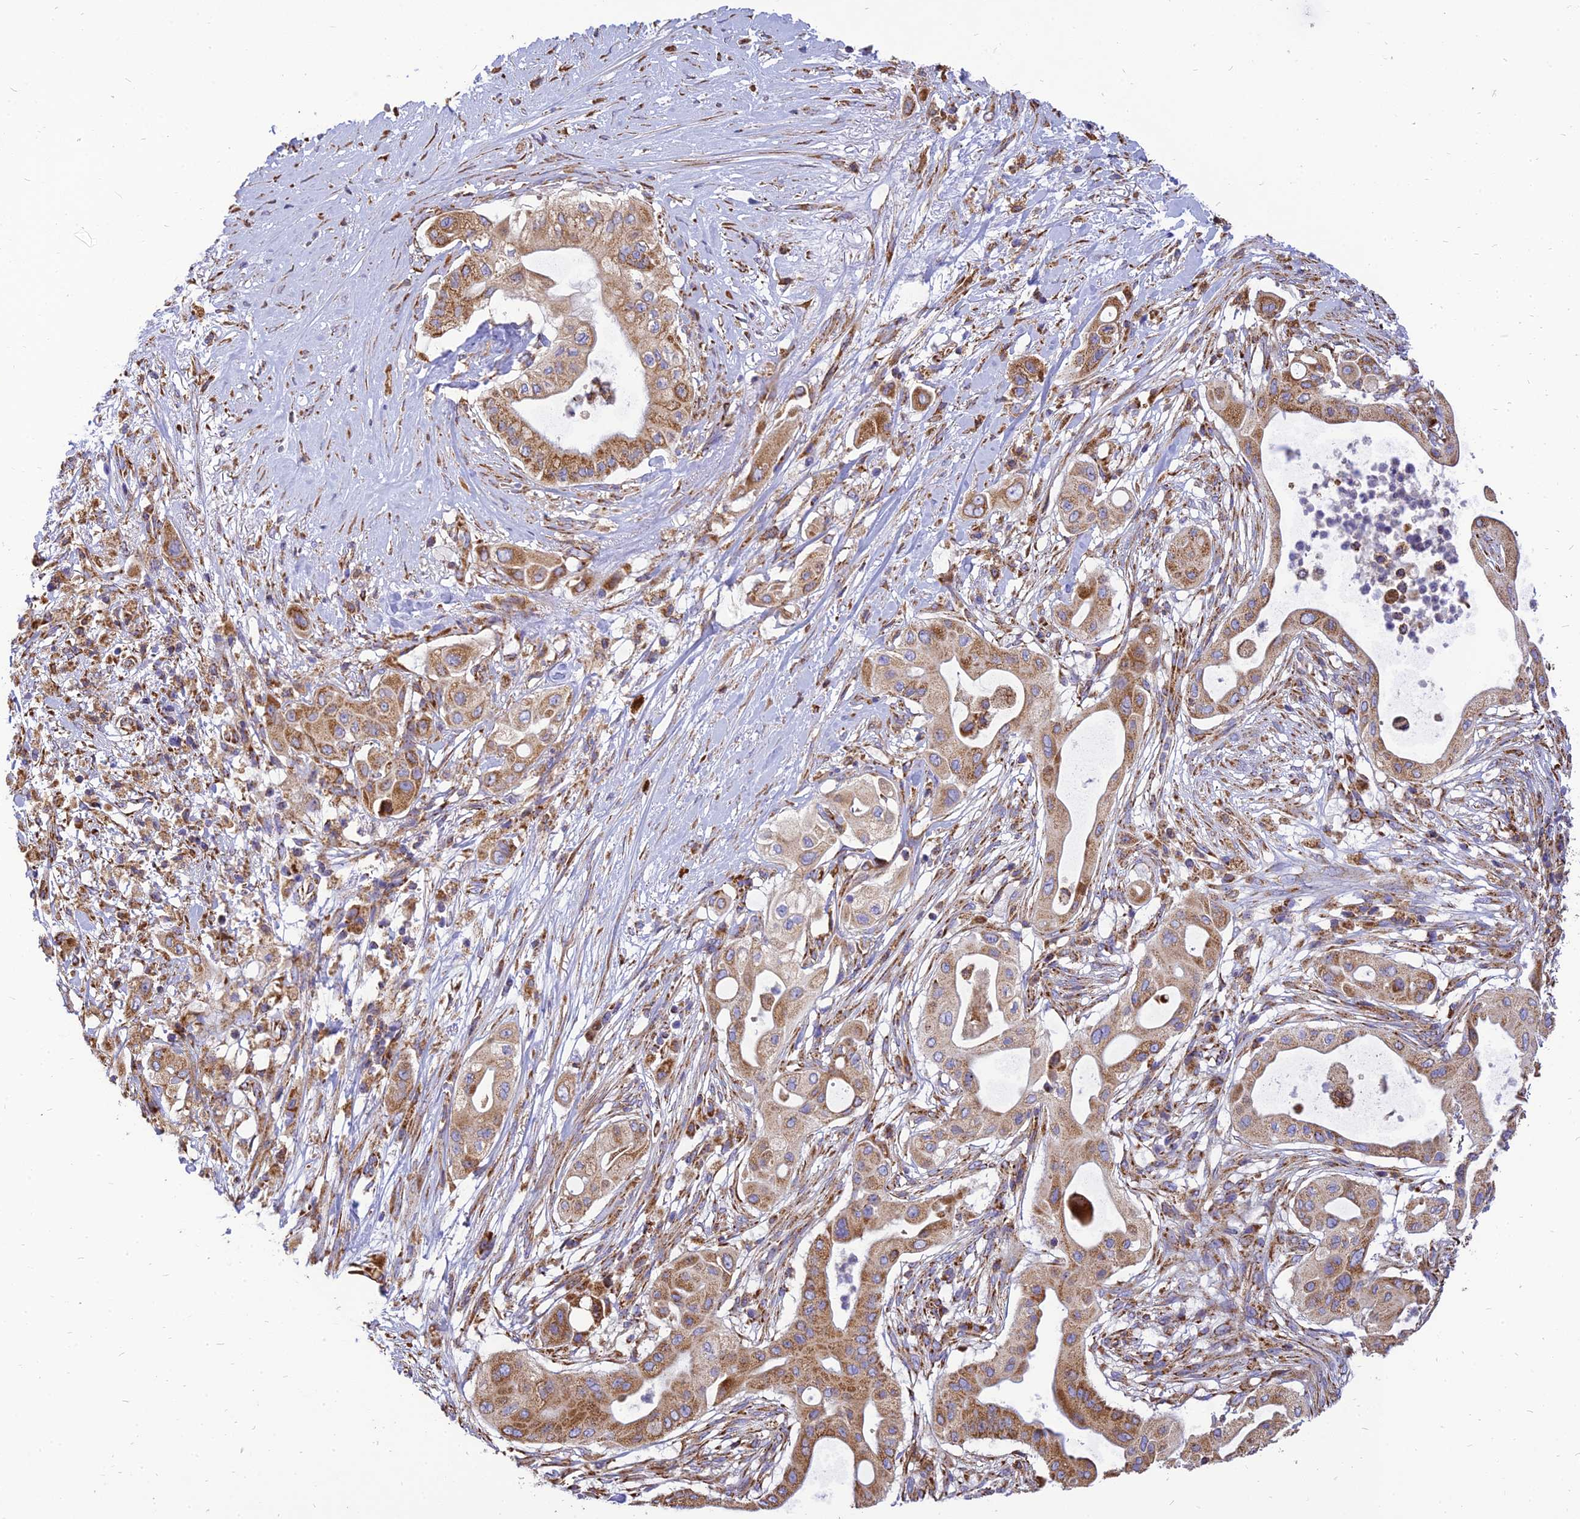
{"staining": {"intensity": "strong", "quantity": ">75%", "location": "cytoplasmic/membranous"}, "tissue": "pancreatic cancer", "cell_type": "Tumor cells", "image_type": "cancer", "snomed": [{"axis": "morphology", "description": "Adenocarcinoma, NOS"}, {"axis": "topography", "description": "Pancreas"}], "caption": "Pancreatic cancer (adenocarcinoma) tissue demonstrates strong cytoplasmic/membranous positivity in about >75% of tumor cells, visualized by immunohistochemistry.", "gene": "THUMPD2", "patient": {"sex": "male", "age": 68}}